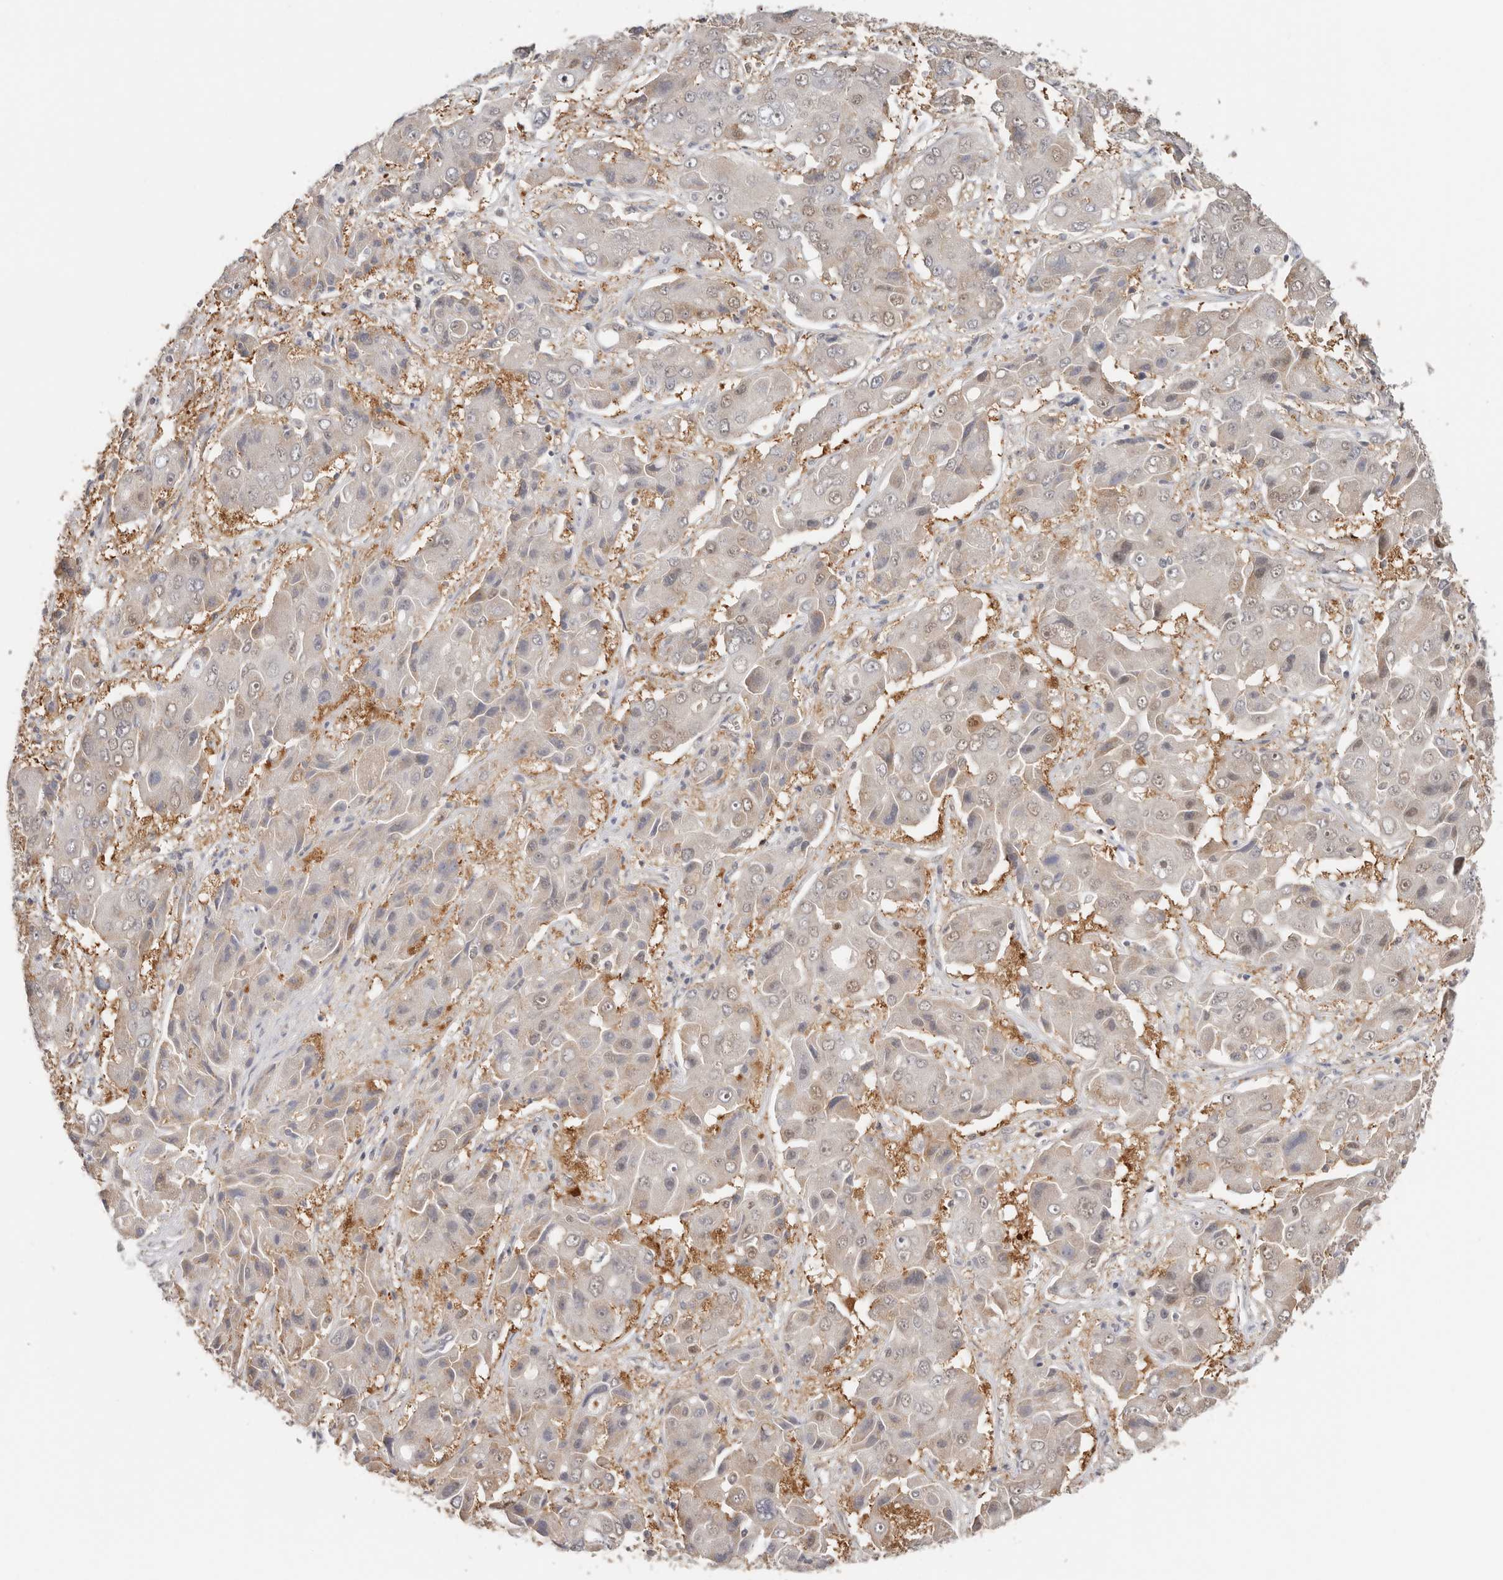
{"staining": {"intensity": "weak", "quantity": "<25%", "location": "nuclear"}, "tissue": "liver cancer", "cell_type": "Tumor cells", "image_type": "cancer", "snomed": [{"axis": "morphology", "description": "Cholangiocarcinoma"}, {"axis": "topography", "description": "Liver"}], "caption": "Immunohistochemistry image of cholangiocarcinoma (liver) stained for a protein (brown), which exhibits no positivity in tumor cells.", "gene": "LARP7", "patient": {"sex": "male", "age": 67}}